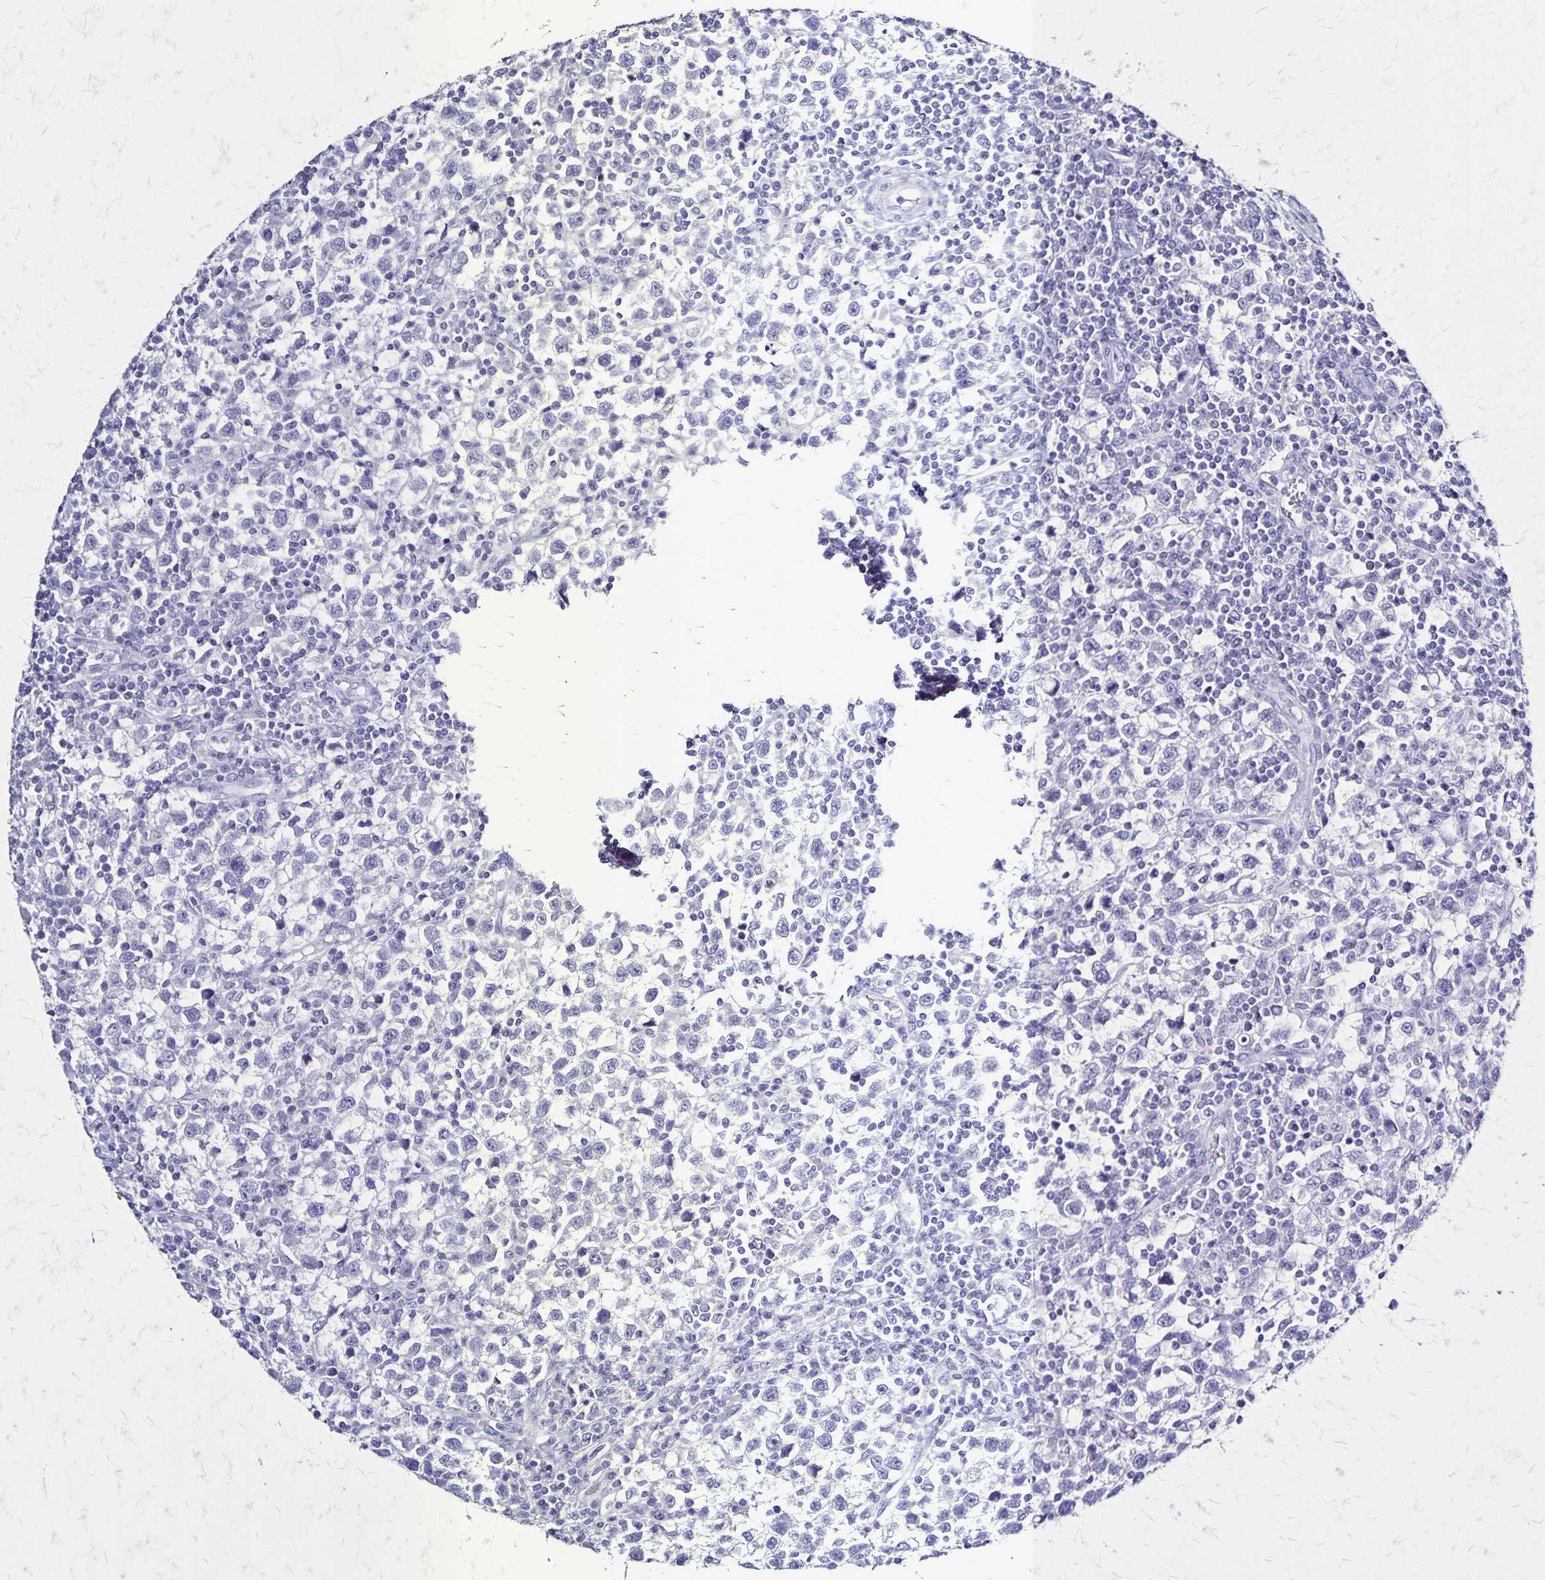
{"staining": {"intensity": "negative", "quantity": "none", "location": "none"}, "tissue": "testis cancer", "cell_type": "Tumor cells", "image_type": "cancer", "snomed": [{"axis": "morphology", "description": "Seminoma, NOS"}, {"axis": "topography", "description": "Testis"}], "caption": "Testis cancer was stained to show a protein in brown. There is no significant staining in tumor cells.", "gene": "PLXNA4", "patient": {"sex": "male", "age": 34}}